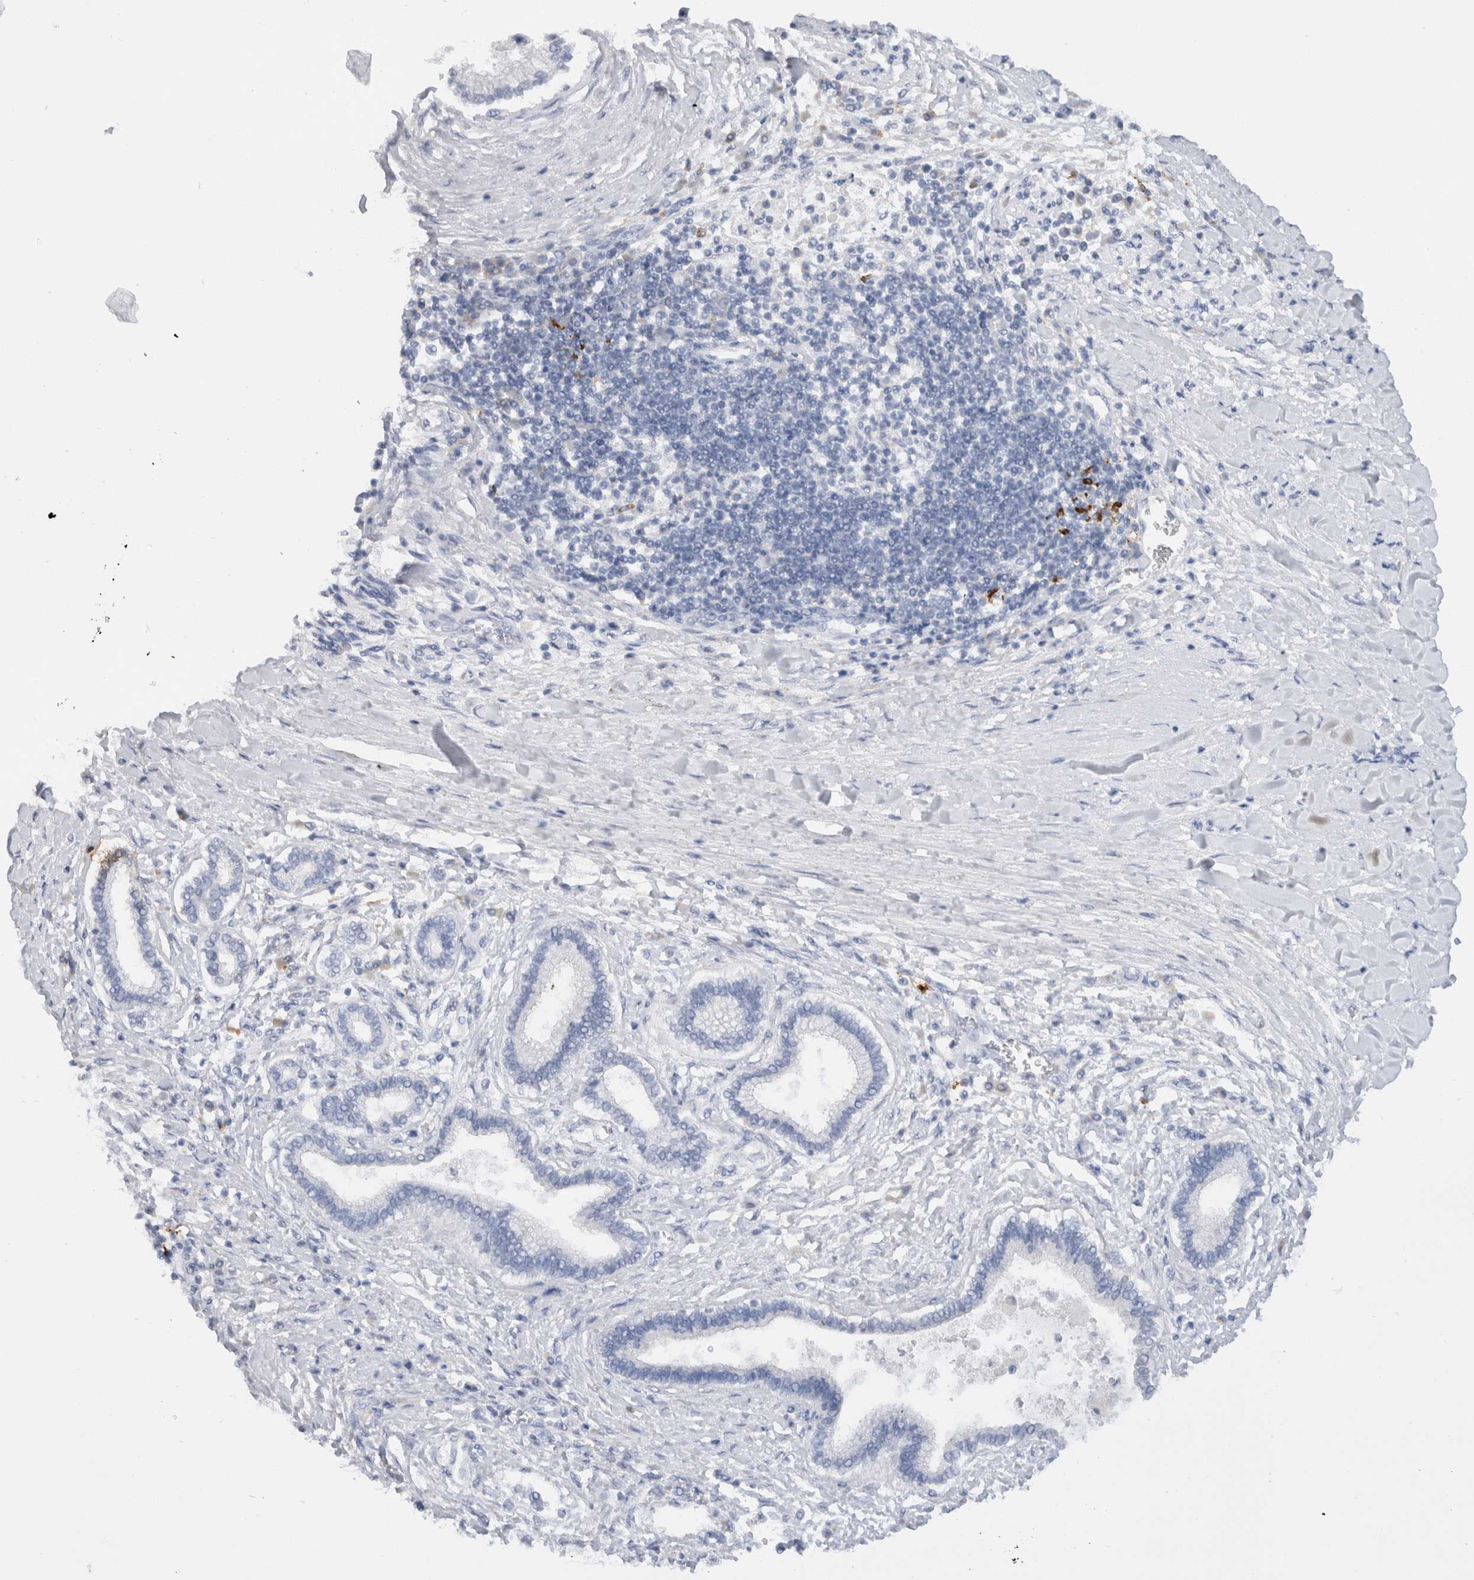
{"staining": {"intensity": "negative", "quantity": "none", "location": "none"}, "tissue": "liver cancer", "cell_type": "Tumor cells", "image_type": "cancer", "snomed": [{"axis": "morphology", "description": "Cholangiocarcinoma"}, {"axis": "topography", "description": "Liver"}], "caption": "Immunohistochemistry micrograph of neoplastic tissue: human liver cancer (cholangiocarcinoma) stained with DAB (3,3'-diaminobenzidine) reveals no significant protein staining in tumor cells.", "gene": "LAMP3", "patient": {"sex": "male", "age": 50}}